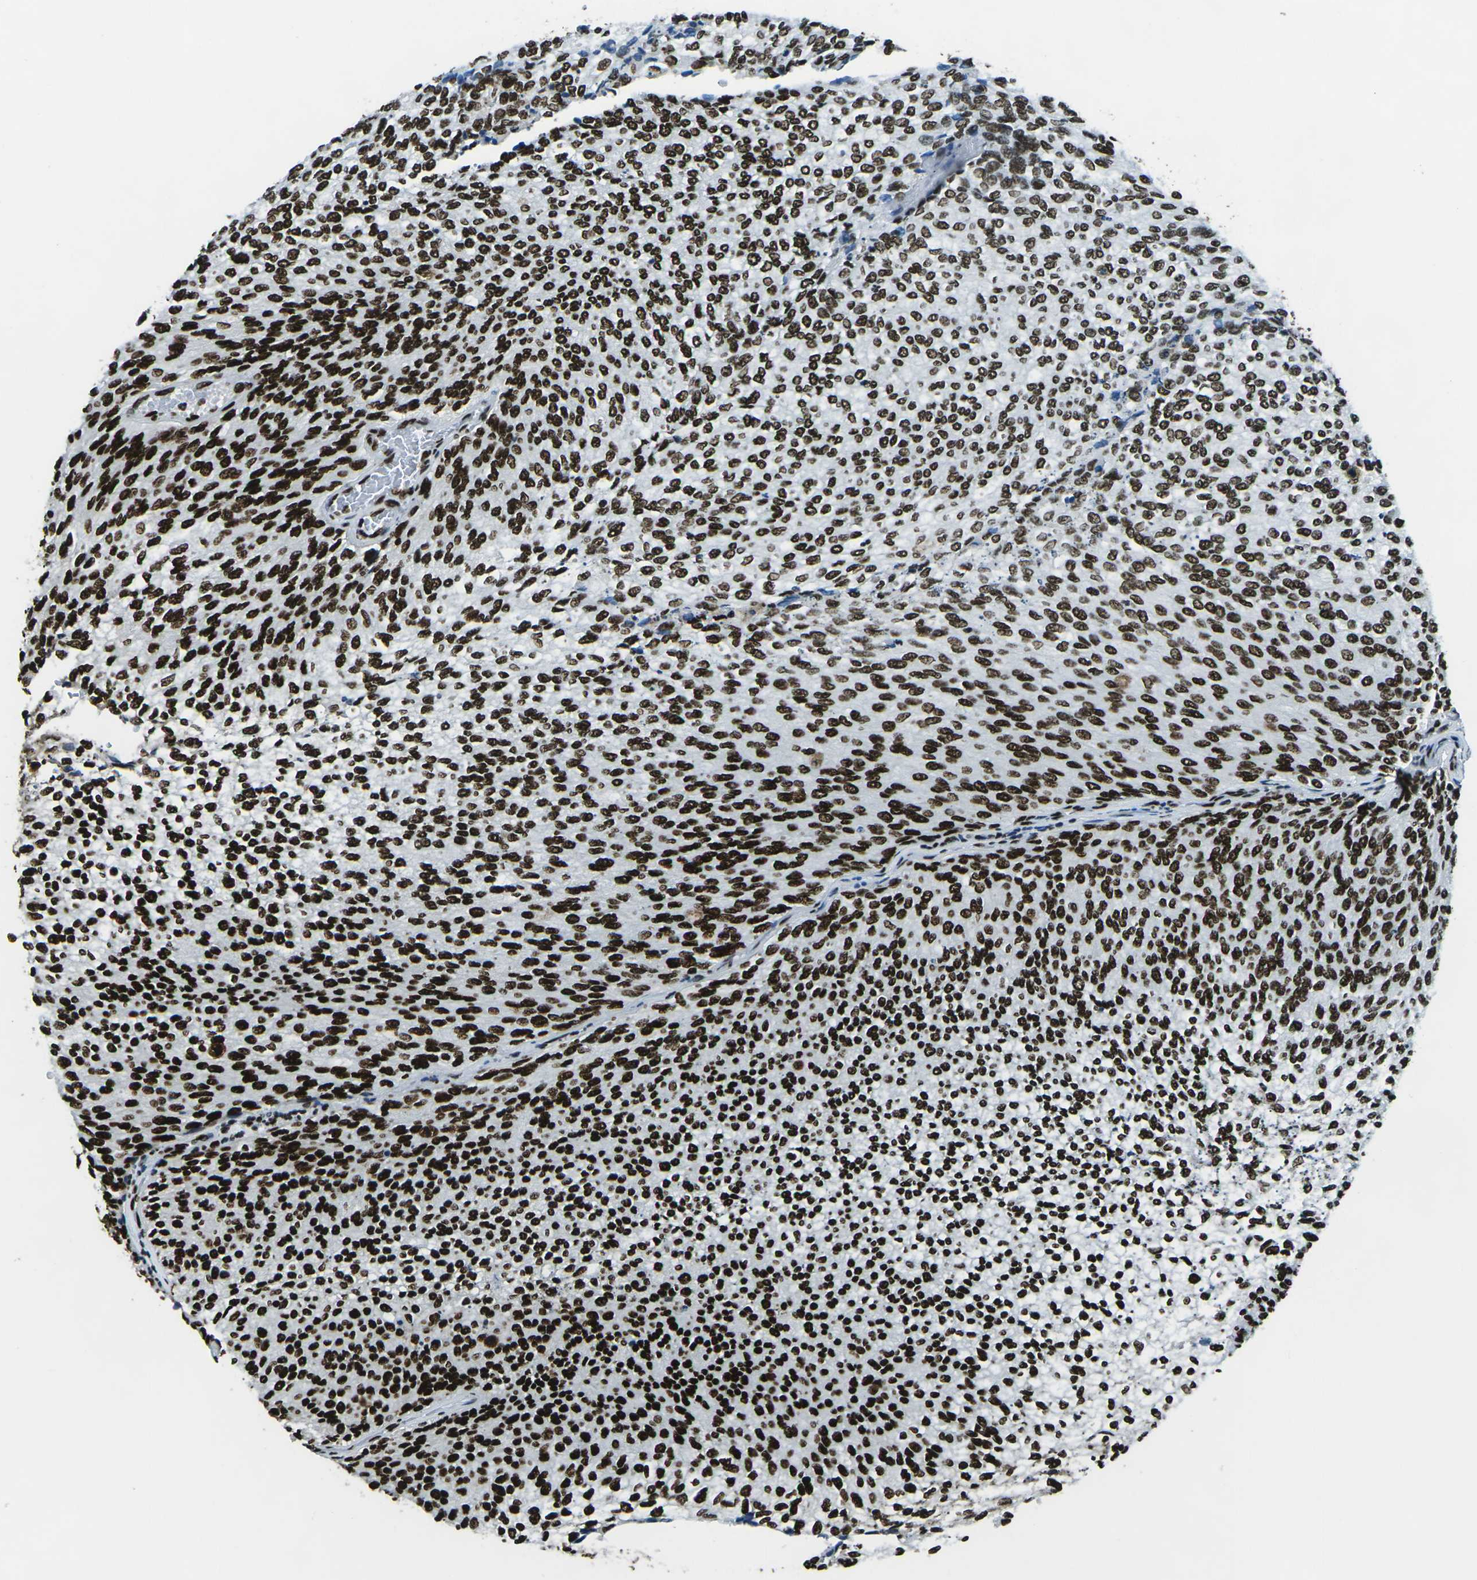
{"staining": {"intensity": "strong", "quantity": ">75%", "location": "nuclear"}, "tissue": "urothelial cancer", "cell_type": "Tumor cells", "image_type": "cancer", "snomed": [{"axis": "morphology", "description": "Urothelial carcinoma, Low grade"}, {"axis": "topography", "description": "Urinary bladder"}], "caption": "The histopathology image exhibits staining of low-grade urothelial carcinoma, revealing strong nuclear protein expression (brown color) within tumor cells.", "gene": "HNRNPL", "patient": {"sex": "female", "age": 79}}